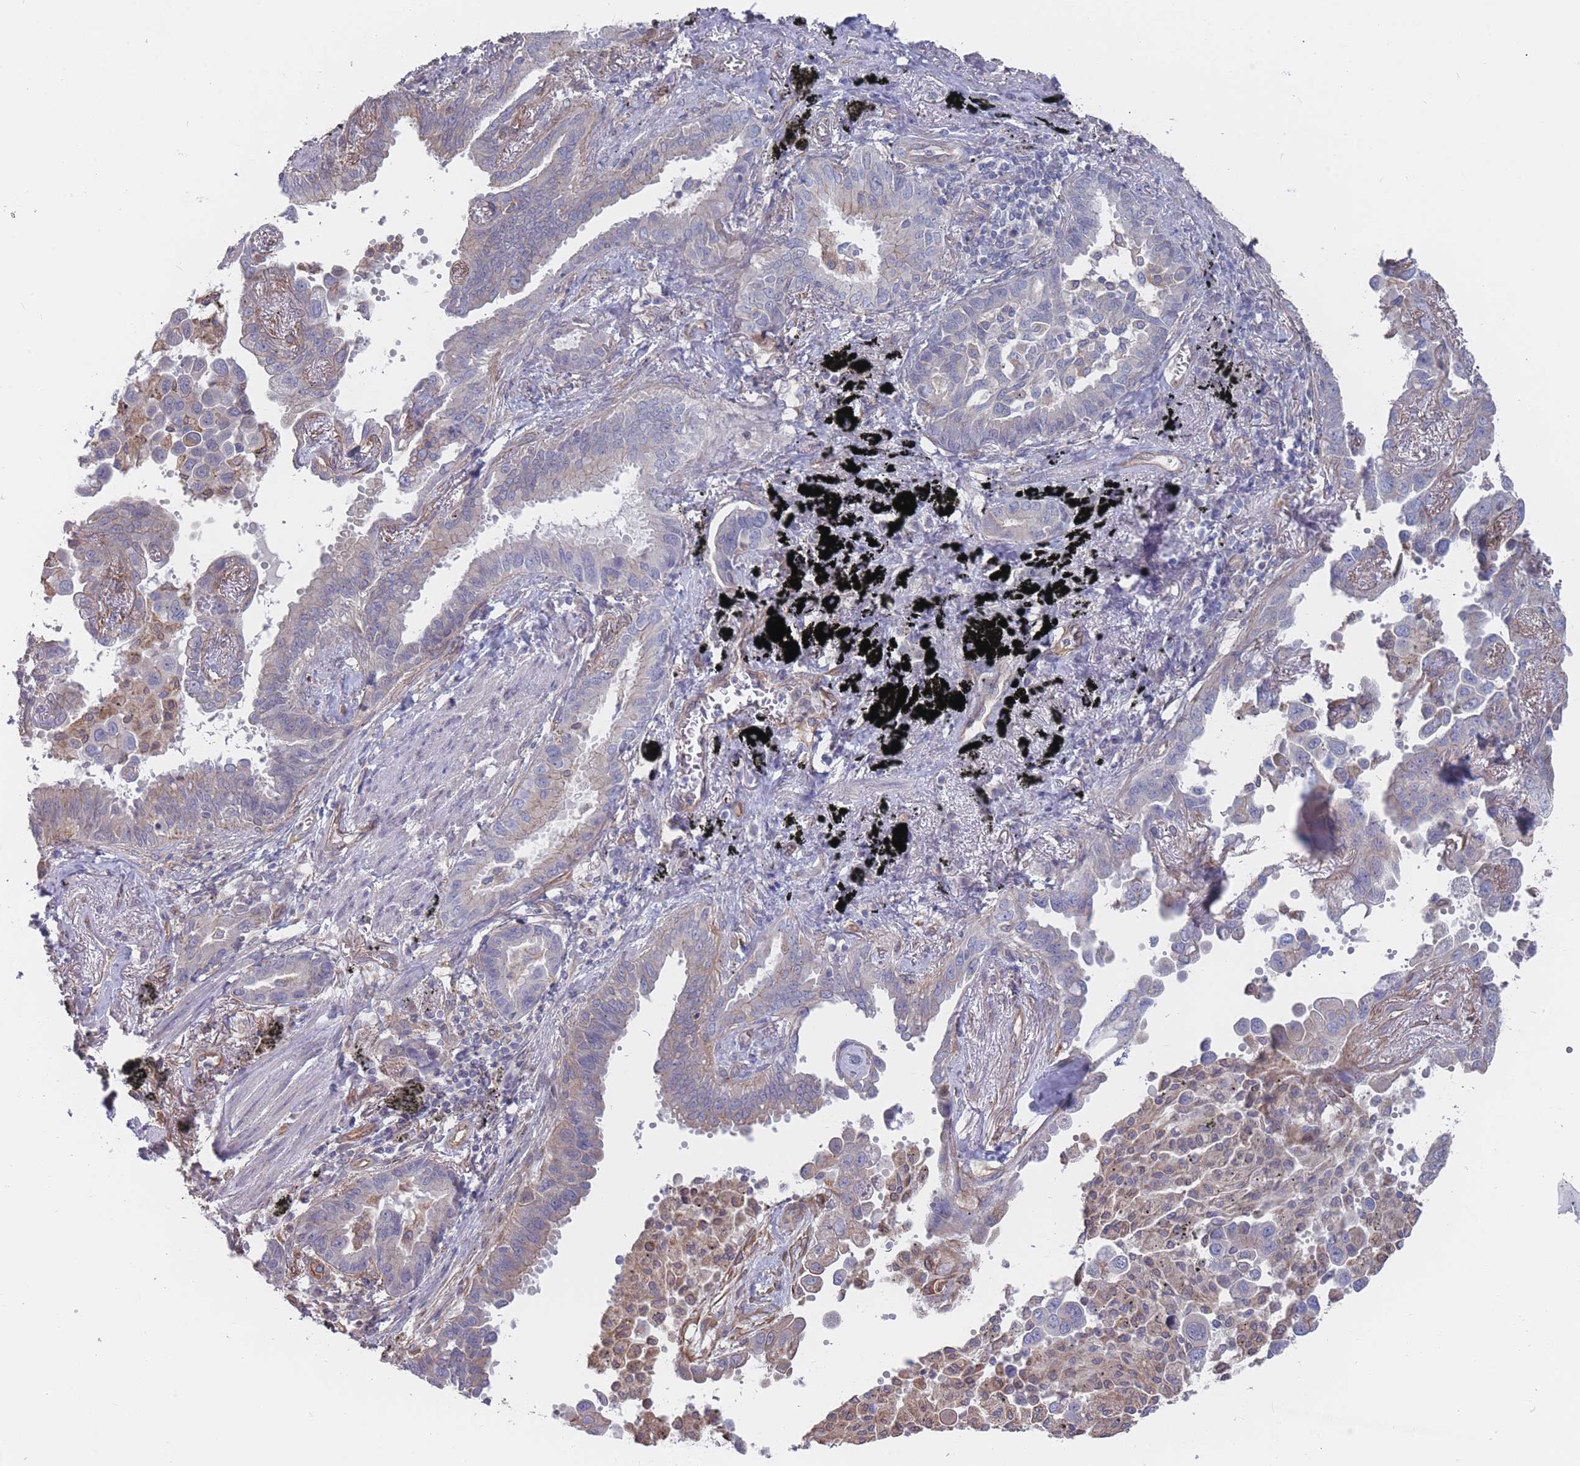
{"staining": {"intensity": "weak", "quantity": "<25%", "location": "cytoplasmic/membranous"}, "tissue": "lung cancer", "cell_type": "Tumor cells", "image_type": "cancer", "snomed": [{"axis": "morphology", "description": "Adenocarcinoma, NOS"}, {"axis": "topography", "description": "Lung"}], "caption": "IHC image of human lung cancer stained for a protein (brown), which displays no expression in tumor cells.", "gene": "SLC1A6", "patient": {"sex": "male", "age": 67}}